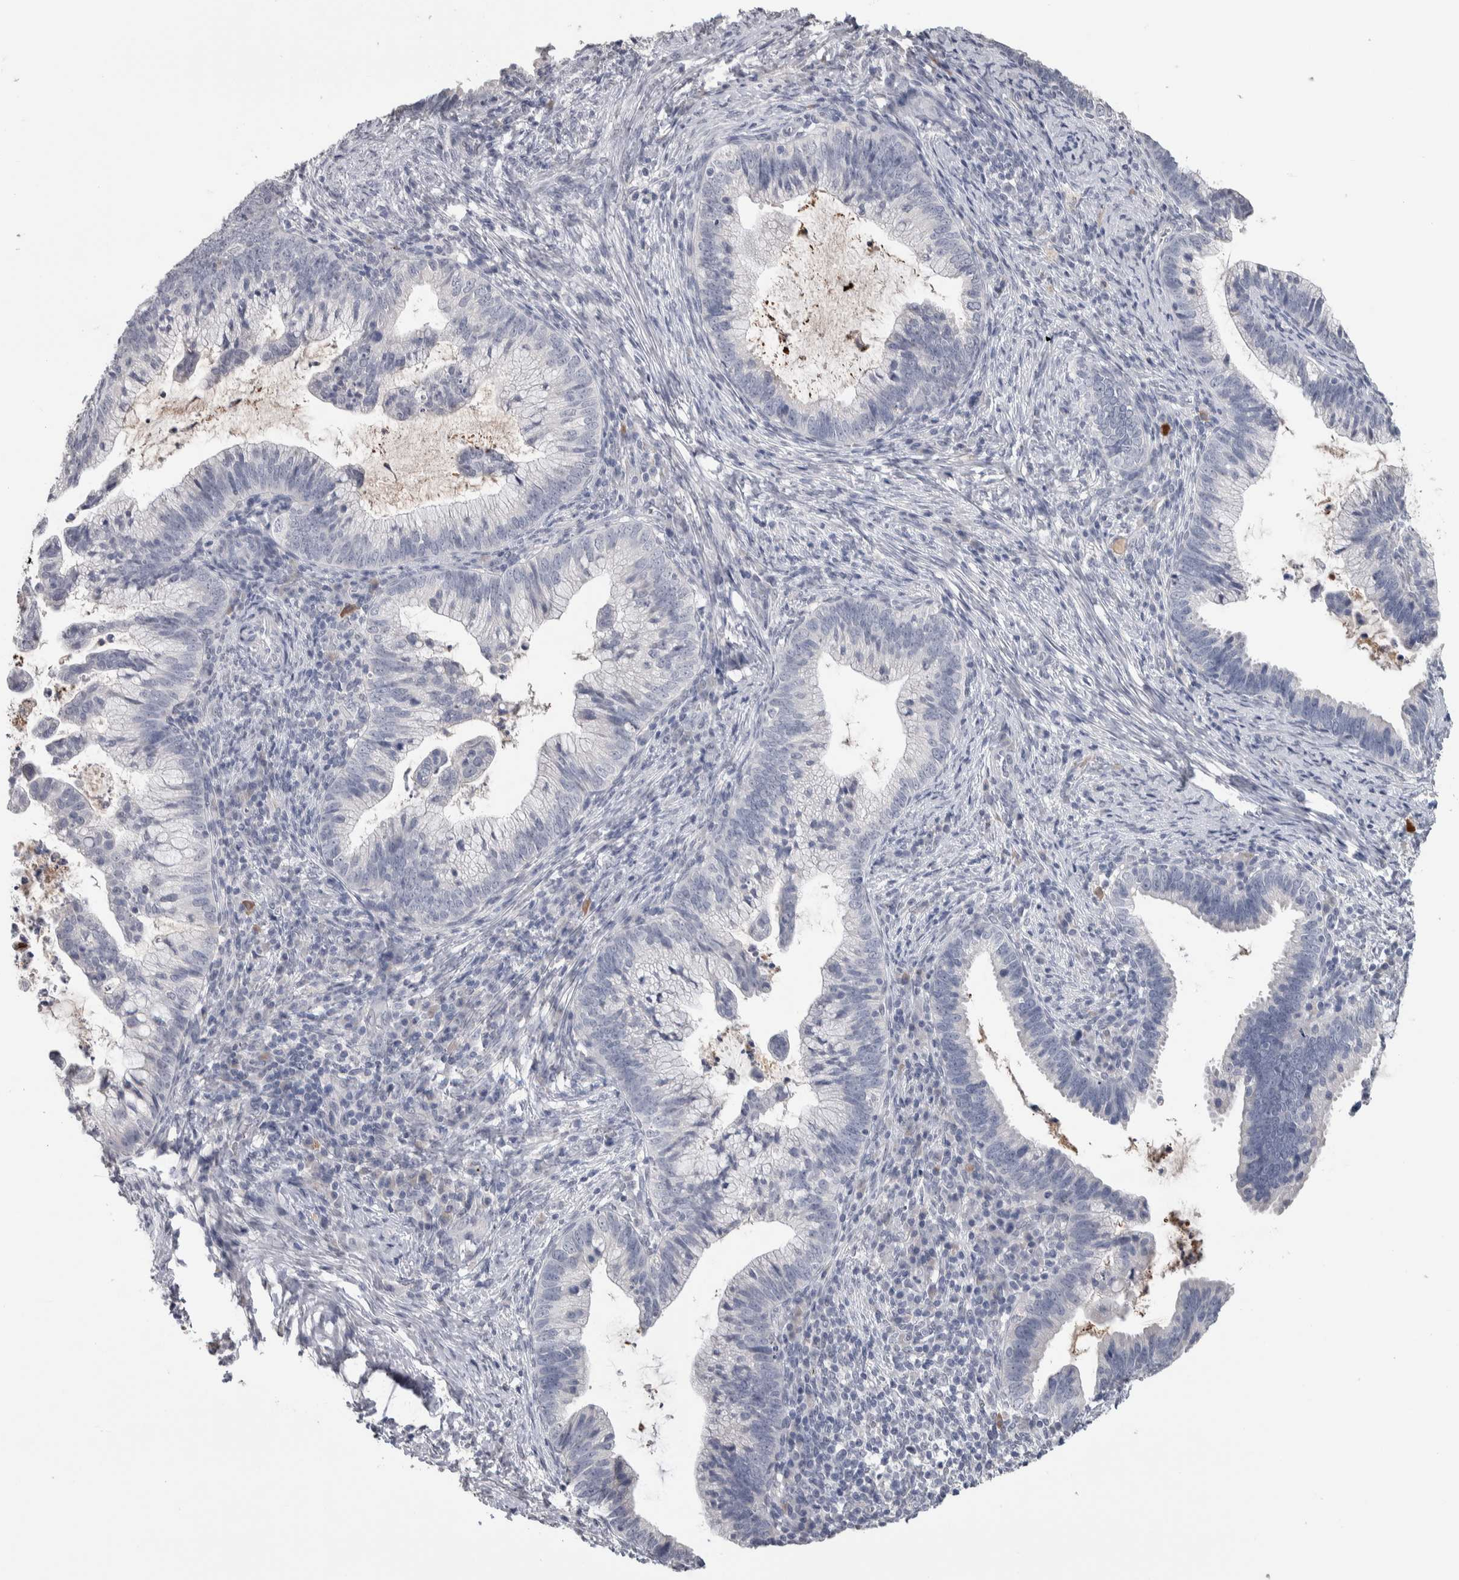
{"staining": {"intensity": "negative", "quantity": "none", "location": "none"}, "tissue": "cervical cancer", "cell_type": "Tumor cells", "image_type": "cancer", "snomed": [{"axis": "morphology", "description": "Adenocarcinoma, NOS"}, {"axis": "topography", "description": "Cervix"}], "caption": "IHC photomicrograph of neoplastic tissue: adenocarcinoma (cervical) stained with DAB shows no significant protein positivity in tumor cells.", "gene": "TMEM102", "patient": {"sex": "female", "age": 36}}